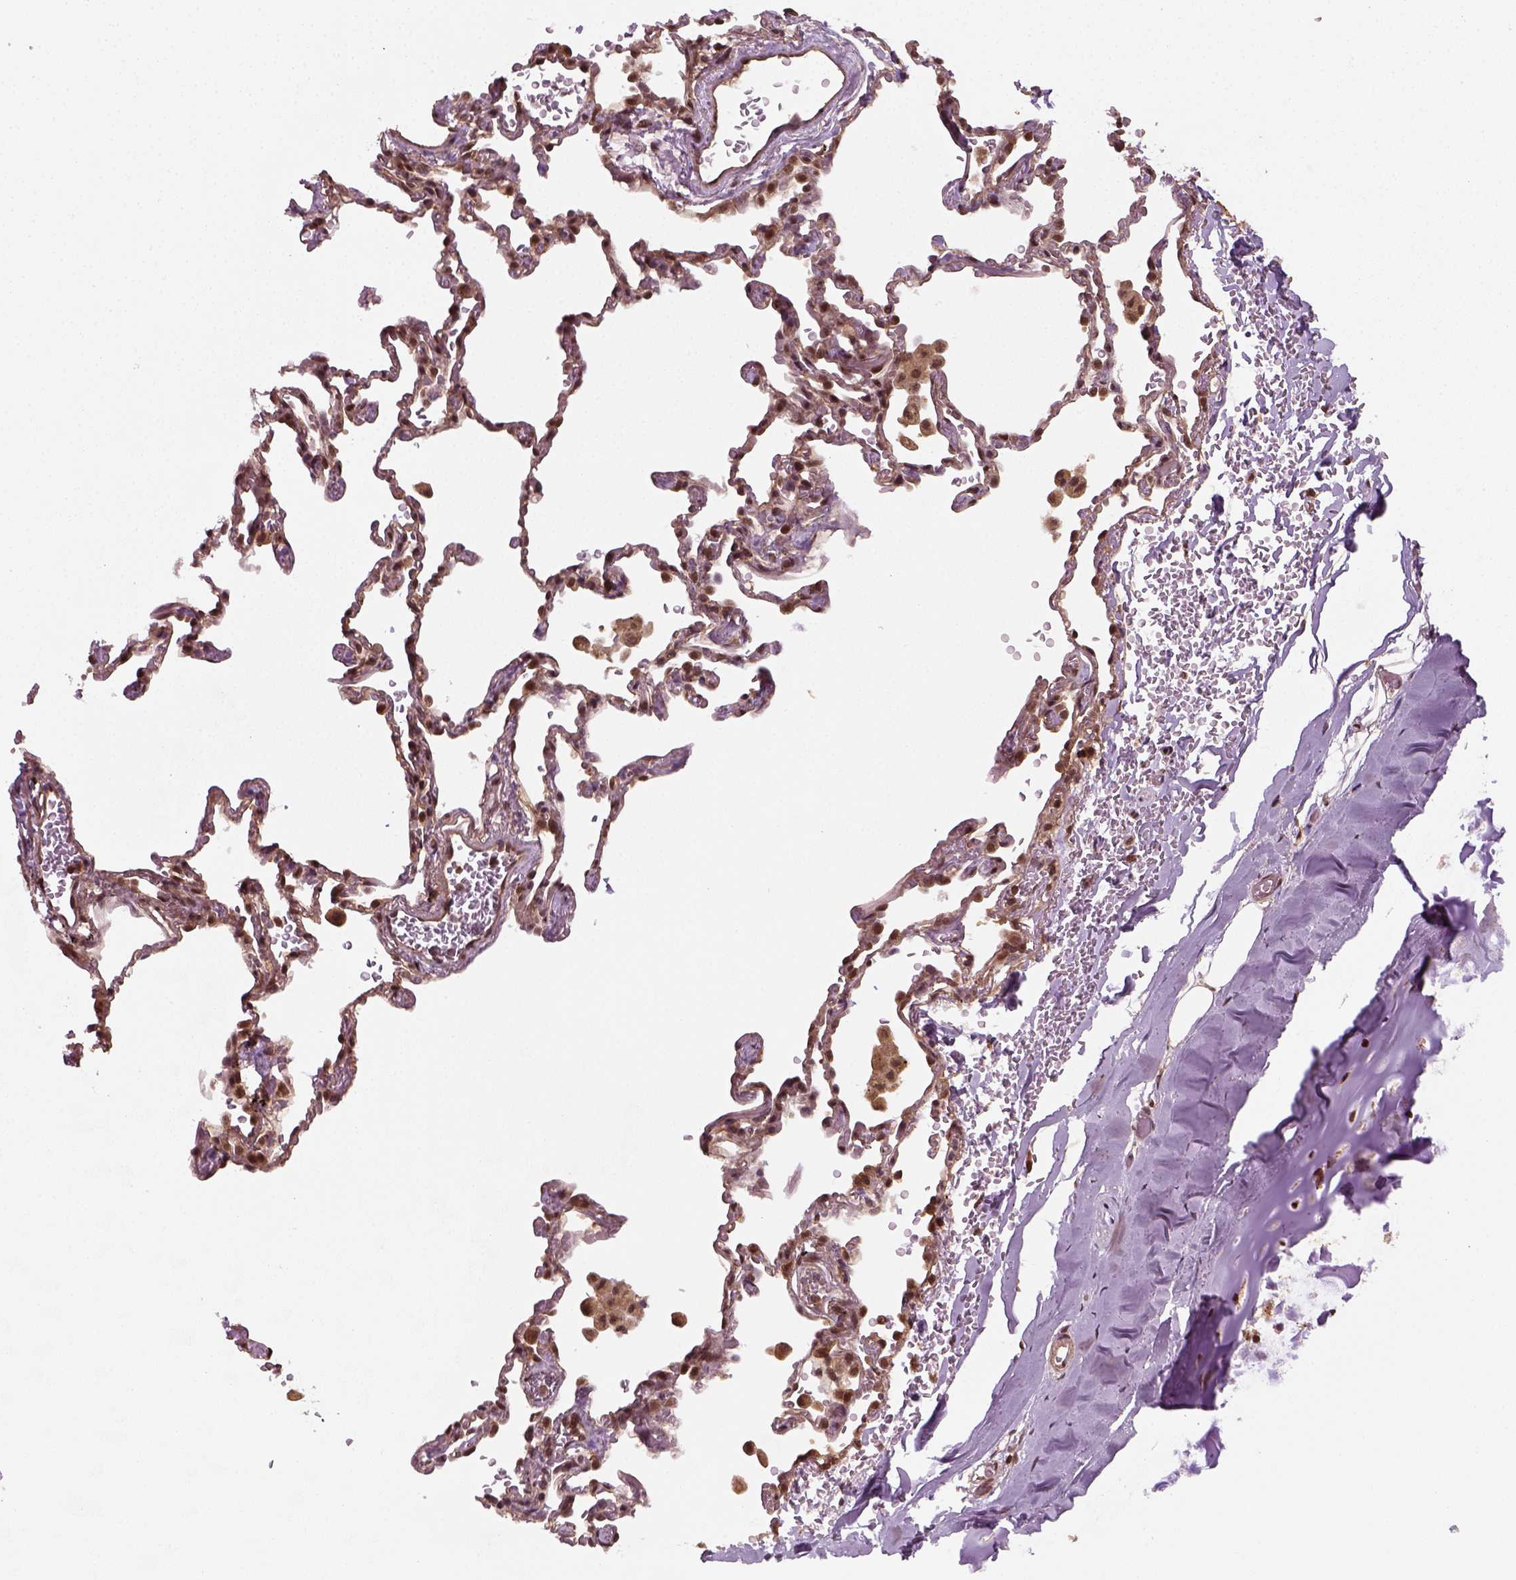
{"staining": {"intensity": "strong", "quantity": ">75%", "location": "nuclear"}, "tissue": "soft tissue", "cell_type": "Chondrocytes", "image_type": "normal", "snomed": [{"axis": "morphology", "description": "Normal tissue, NOS"}, {"axis": "topography", "description": "Cartilage tissue"}, {"axis": "topography", "description": "Bronchus"}, {"axis": "topography", "description": "Peripheral nerve tissue"}], "caption": "Immunohistochemistry (IHC) (DAB) staining of normal human soft tissue displays strong nuclear protein staining in approximately >75% of chondrocytes.", "gene": "NUDT9", "patient": {"sex": "male", "age": 67}}